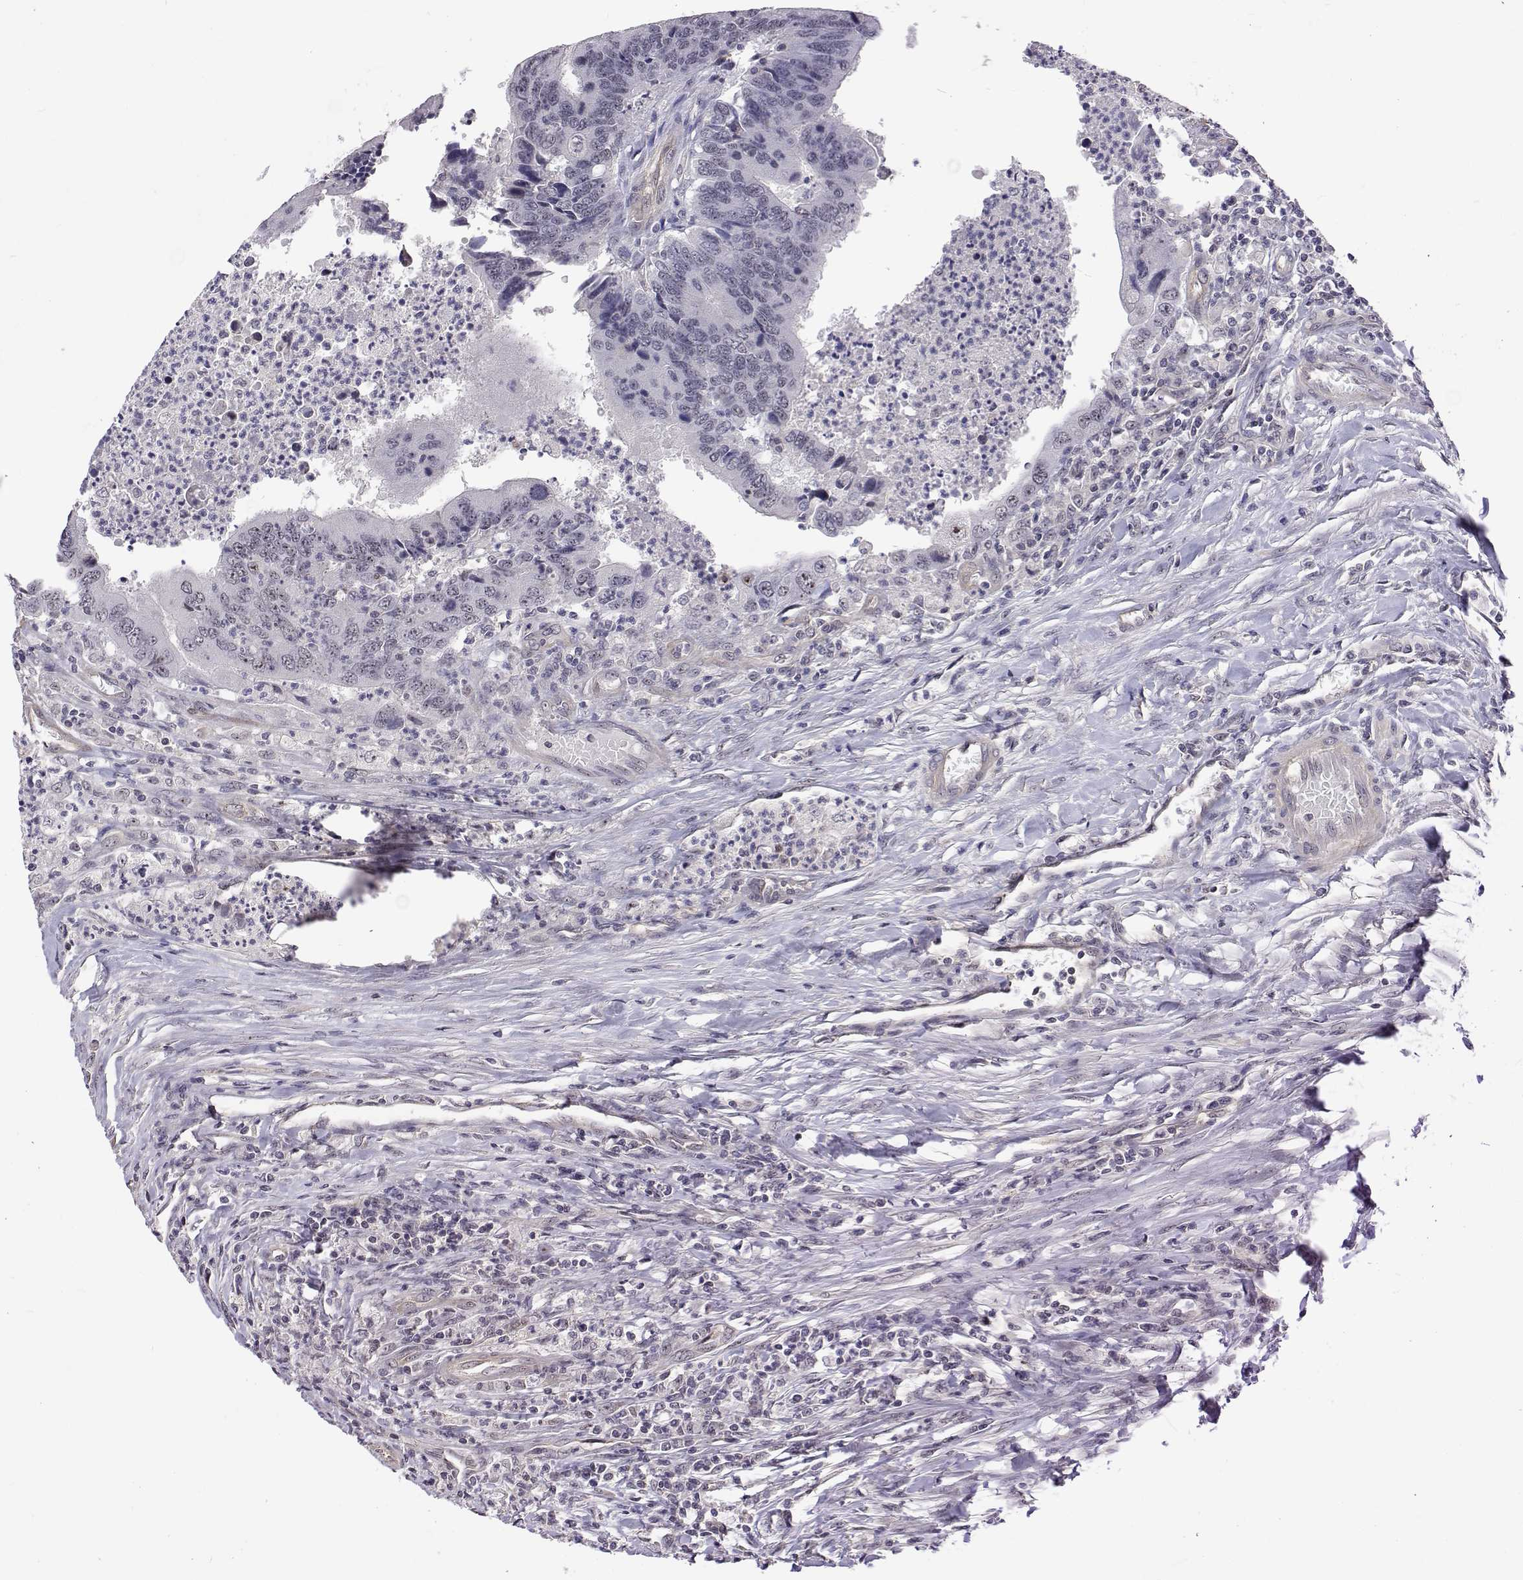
{"staining": {"intensity": "negative", "quantity": "none", "location": "none"}, "tissue": "colorectal cancer", "cell_type": "Tumor cells", "image_type": "cancer", "snomed": [{"axis": "morphology", "description": "Adenocarcinoma, NOS"}, {"axis": "topography", "description": "Colon"}], "caption": "Histopathology image shows no significant protein staining in tumor cells of colorectal cancer (adenocarcinoma).", "gene": "NHP2", "patient": {"sex": "female", "age": 67}}